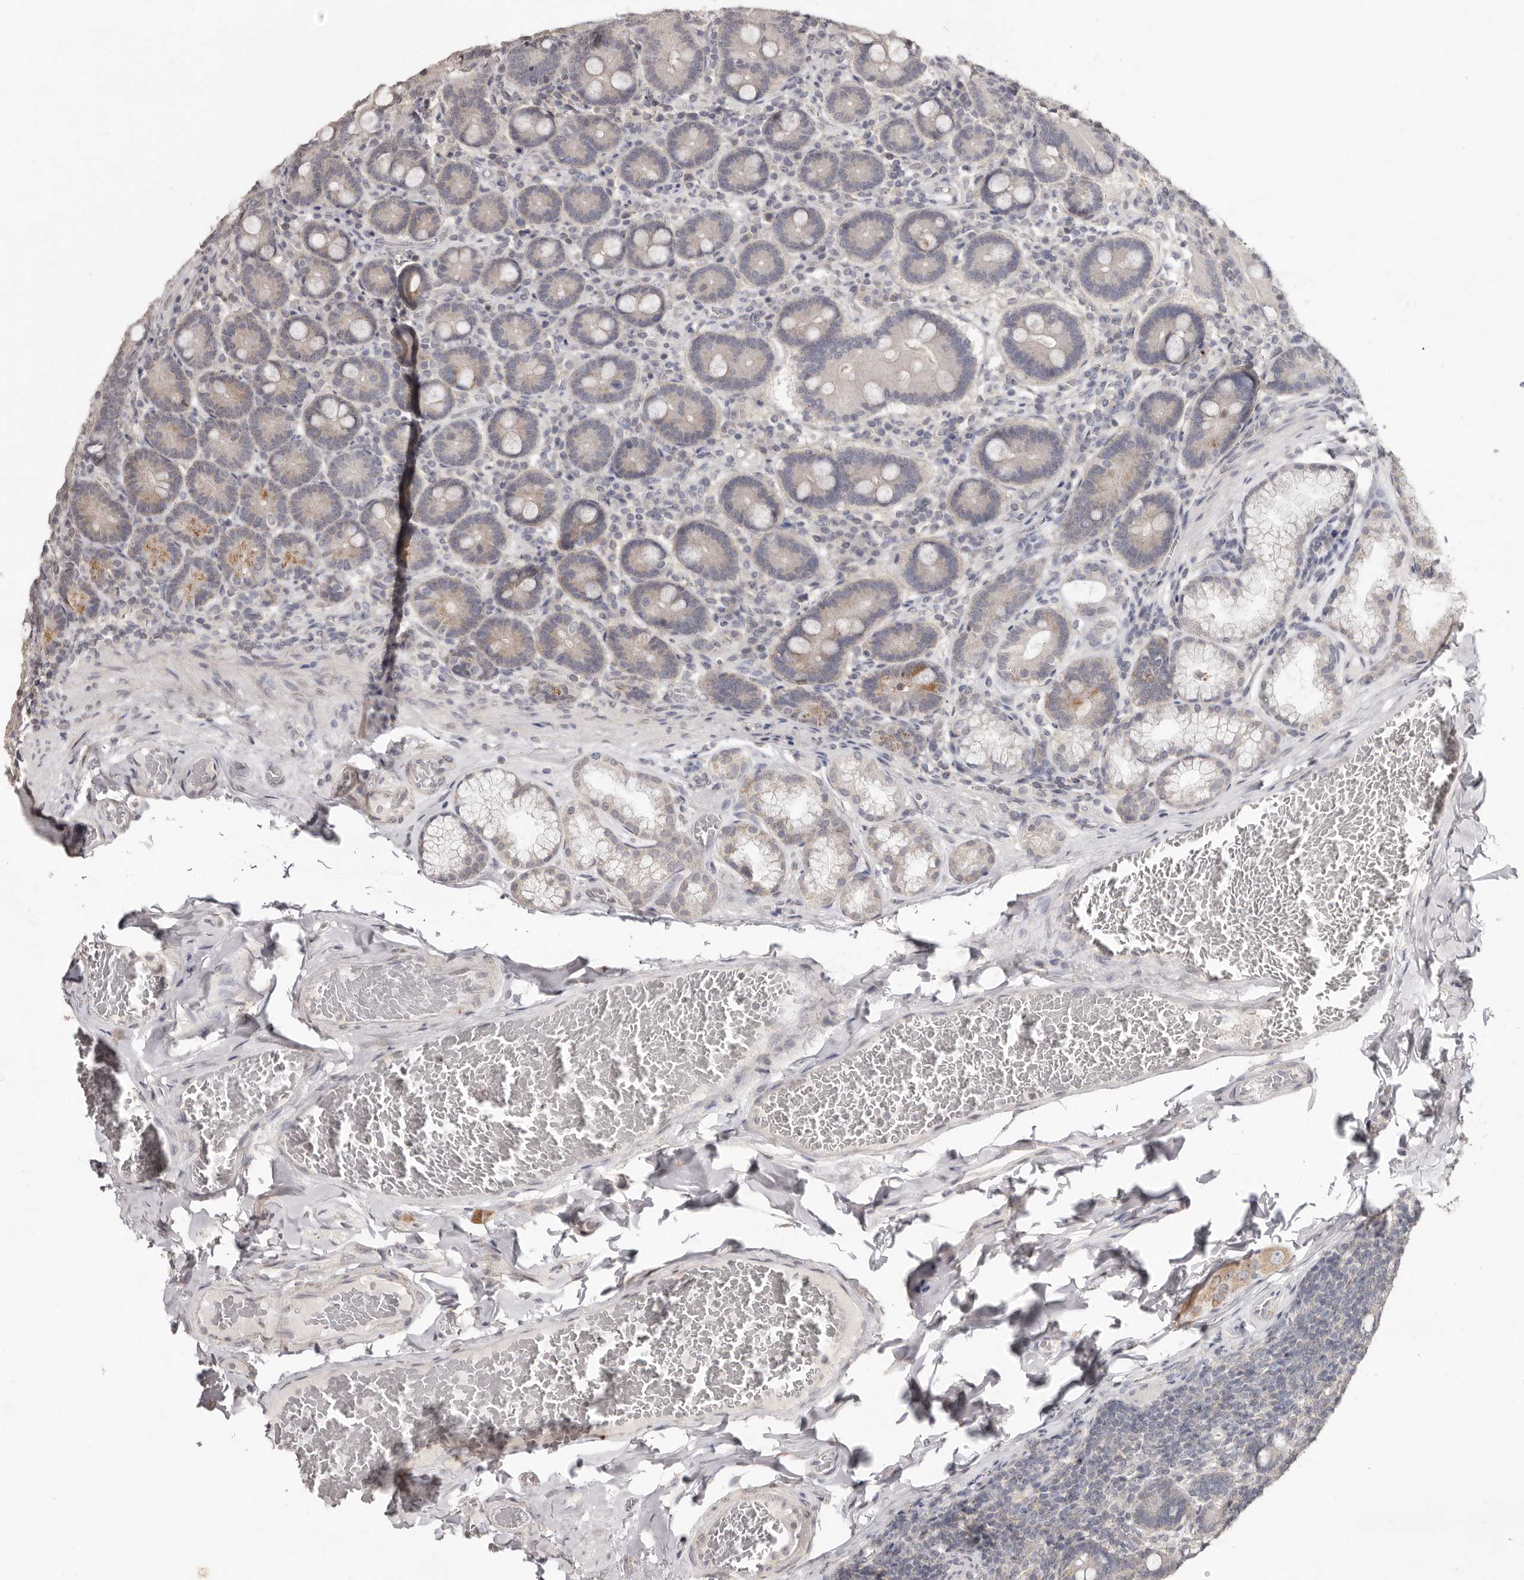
{"staining": {"intensity": "moderate", "quantity": "<25%", "location": "cytoplasmic/membranous"}, "tissue": "duodenum", "cell_type": "Glandular cells", "image_type": "normal", "snomed": [{"axis": "morphology", "description": "Normal tissue, NOS"}, {"axis": "topography", "description": "Duodenum"}], "caption": "Brown immunohistochemical staining in unremarkable duodenum demonstrates moderate cytoplasmic/membranous positivity in about <25% of glandular cells. (brown staining indicates protein expression, while blue staining denotes nuclei).", "gene": "LINGO2", "patient": {"sex": "female", "age": 62}}